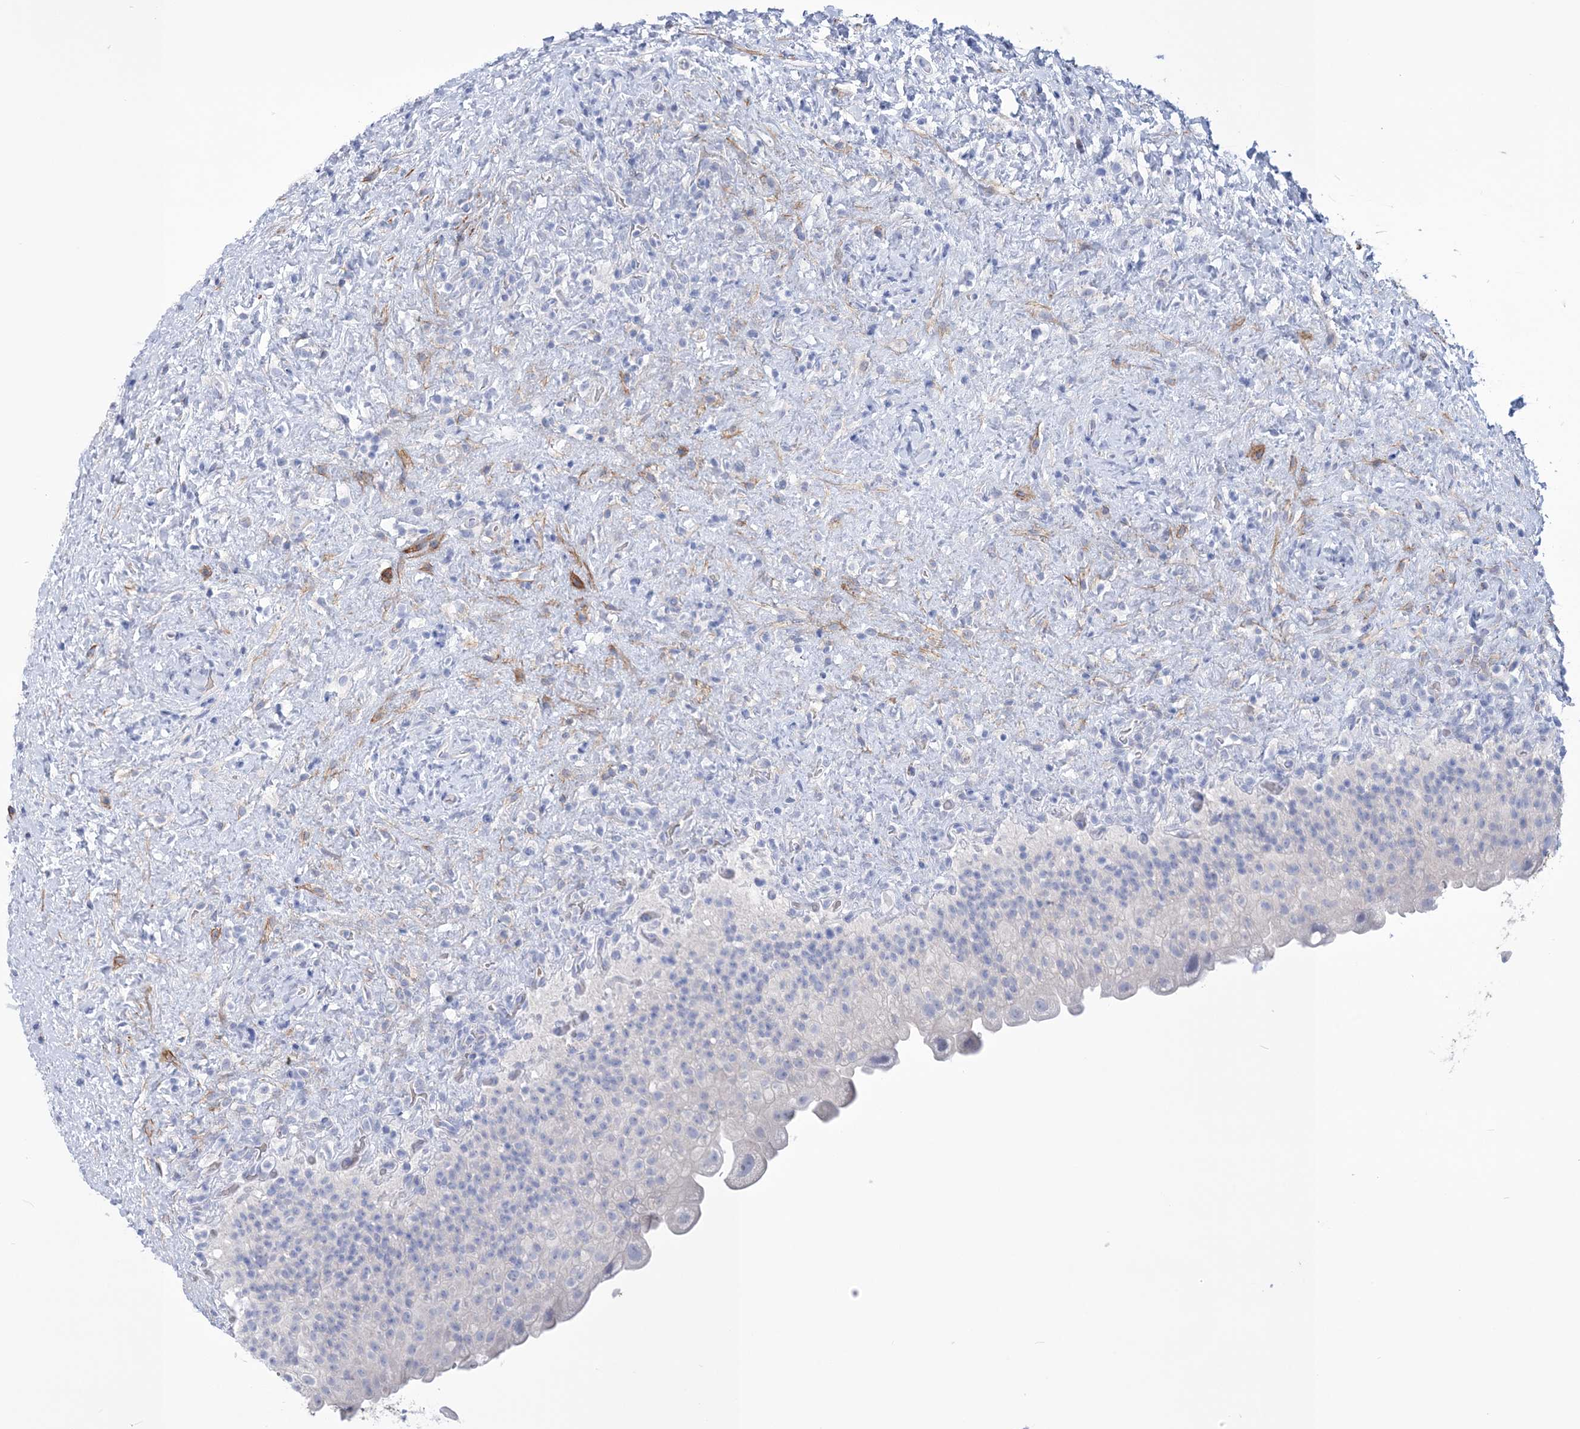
{"staining": {"intensity": "negative", "quantity": "none", "location": "none"}, "tissue": "urinary bladder", "cell_type": "Urothelial cells", "image_type": "normal", "snomed": [{"axis": "morphology", "description": "Normal tissue, NOS"}, {"axis": "topography", "description": "Urinary bladder"}], "caption": "Immunohistochemical staining of normal human urinary bladder shows no significant positivity in urothelial cells. Brightfield microscopy of immunohistochemistry stained with DAB (brown) and hematoxylin (blue), captured at high magnification.", "gene": "WDR74", "patient": {"sex": "female", "age": 27}}